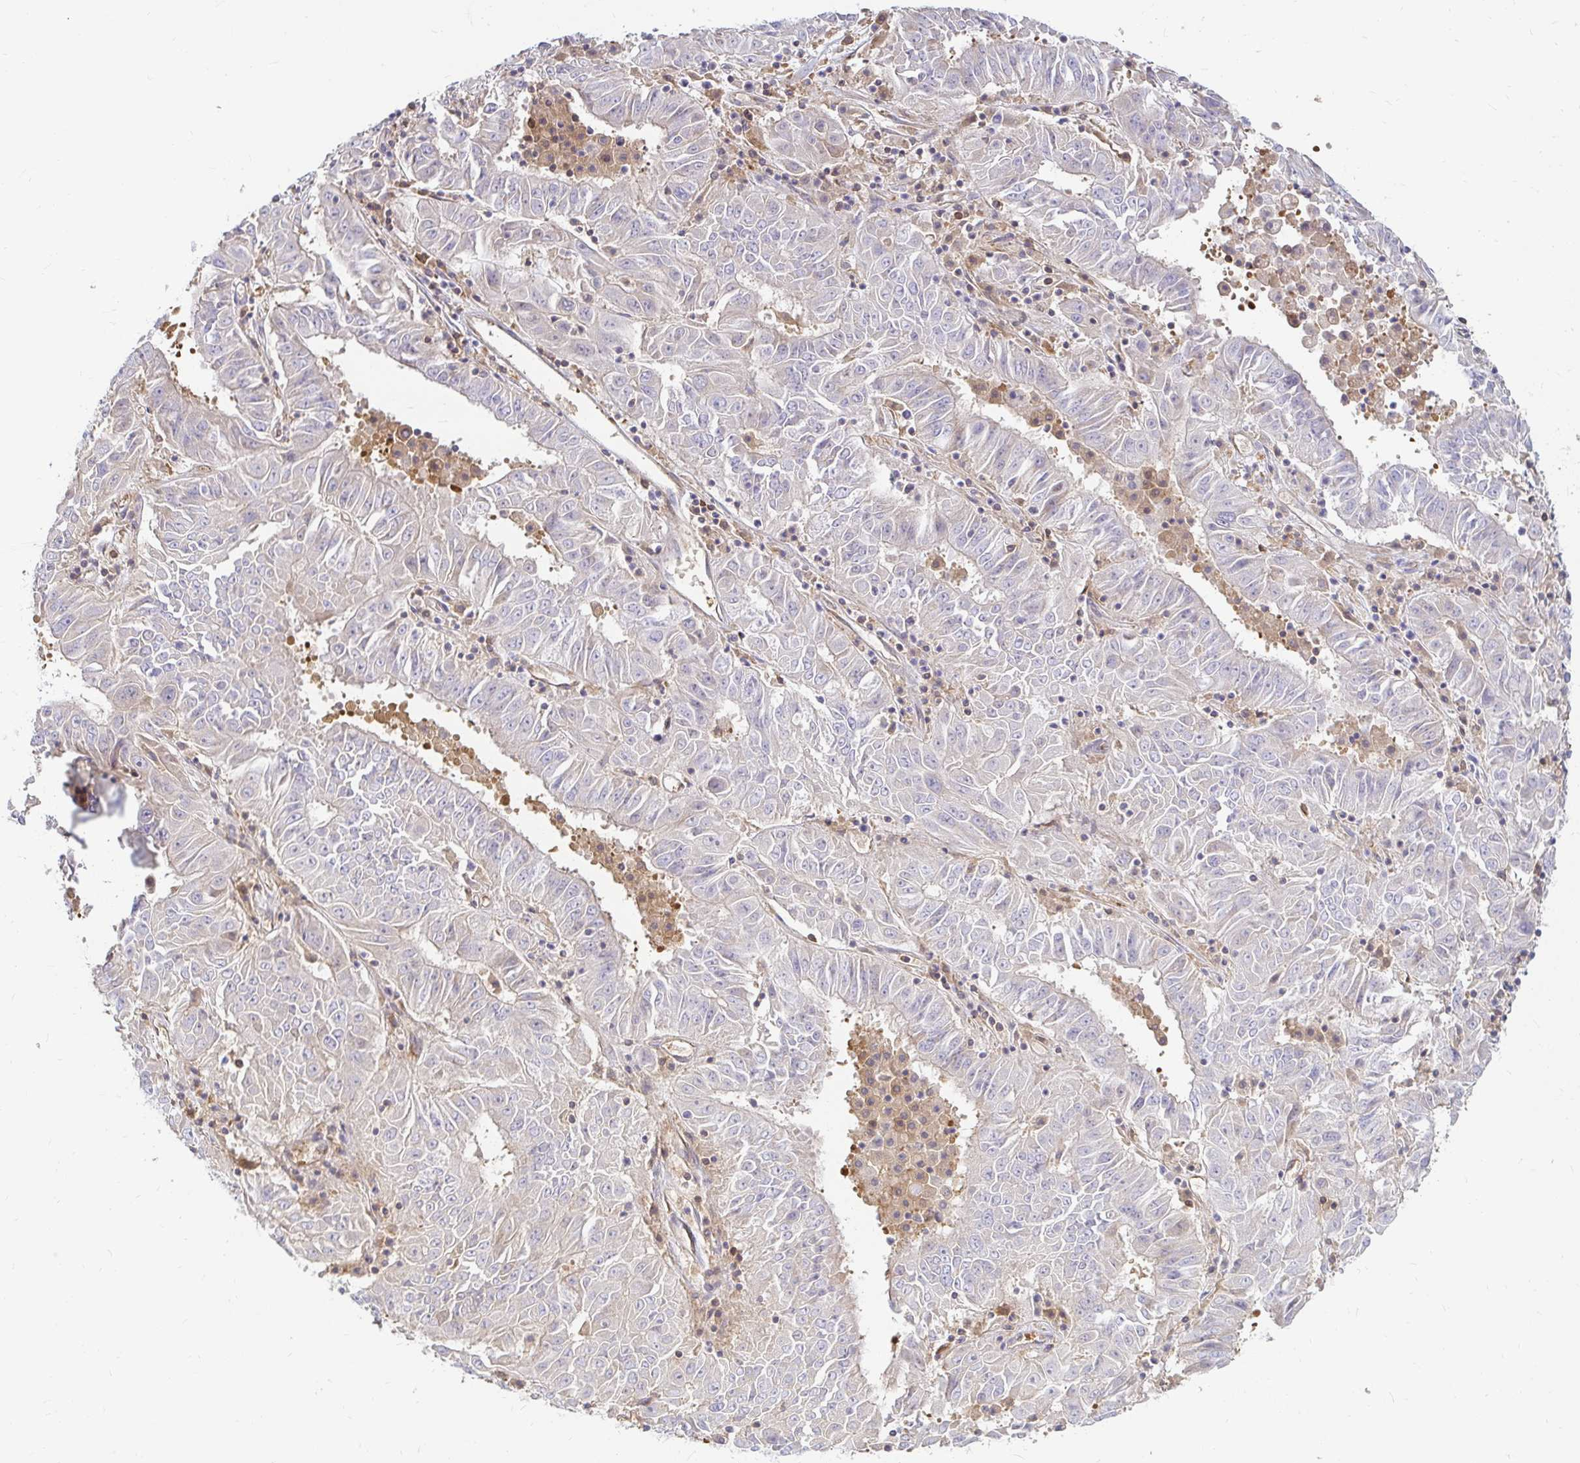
{"staining": {"intensity": "negative", "quantity": "none", "location": "none"}, "tissue": "pancreatic cancer", "cell_type": "Tumor cells", "image_type": "cancer", "snomed": [{"axis": "morphology", "description": "Adenocarcinoma, NOS"}, {"axis": "topography", "description": "Pancreas"}], "caption": "A micrograph of human pancreatic cancer is negative for staining in tumor cells.", "gene": "CAST", "patient": {"sex": "male", "age": 63}}